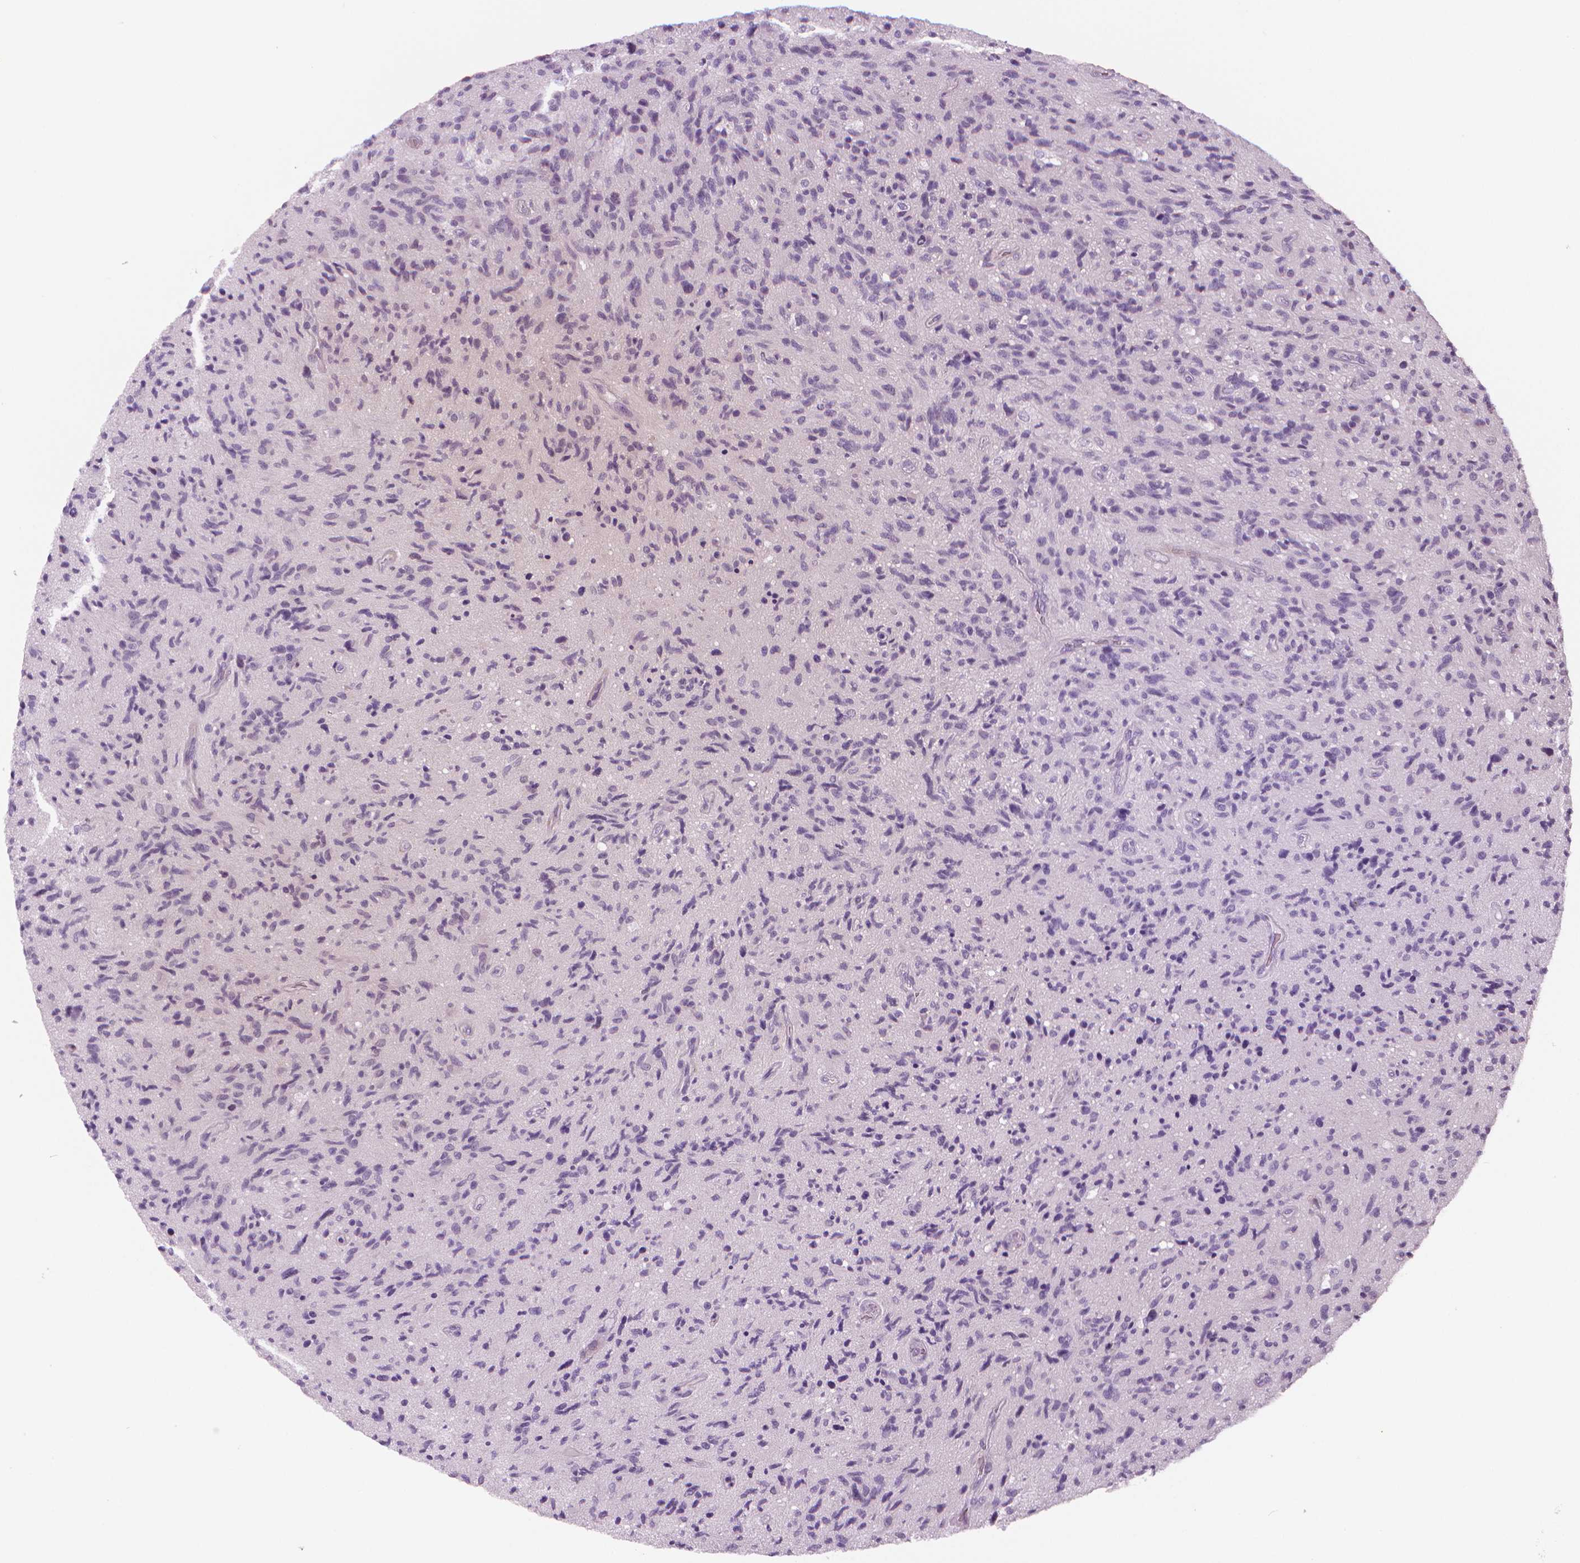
{"staining": {"intensity": "moderate", "quantity": "<25%", "location": "nuclear"}, "tissue": "glioma", "cell_type": "Tumor cells", "image_type": "cancer", "snomed": [{"axis": "morphology", "description": "Glioma, malignant, High grade"}, {"axis": "topography", "description": "Brain"}], "caption": "Immunohistochemistry (DAB (3,3'-diaminobenzidine)) staining of human glioma shows moderate nuclear protein expression in about <25% of tumor cells.", "gene": "MKI67", "patient": {"sex": "male", "age": 54}}